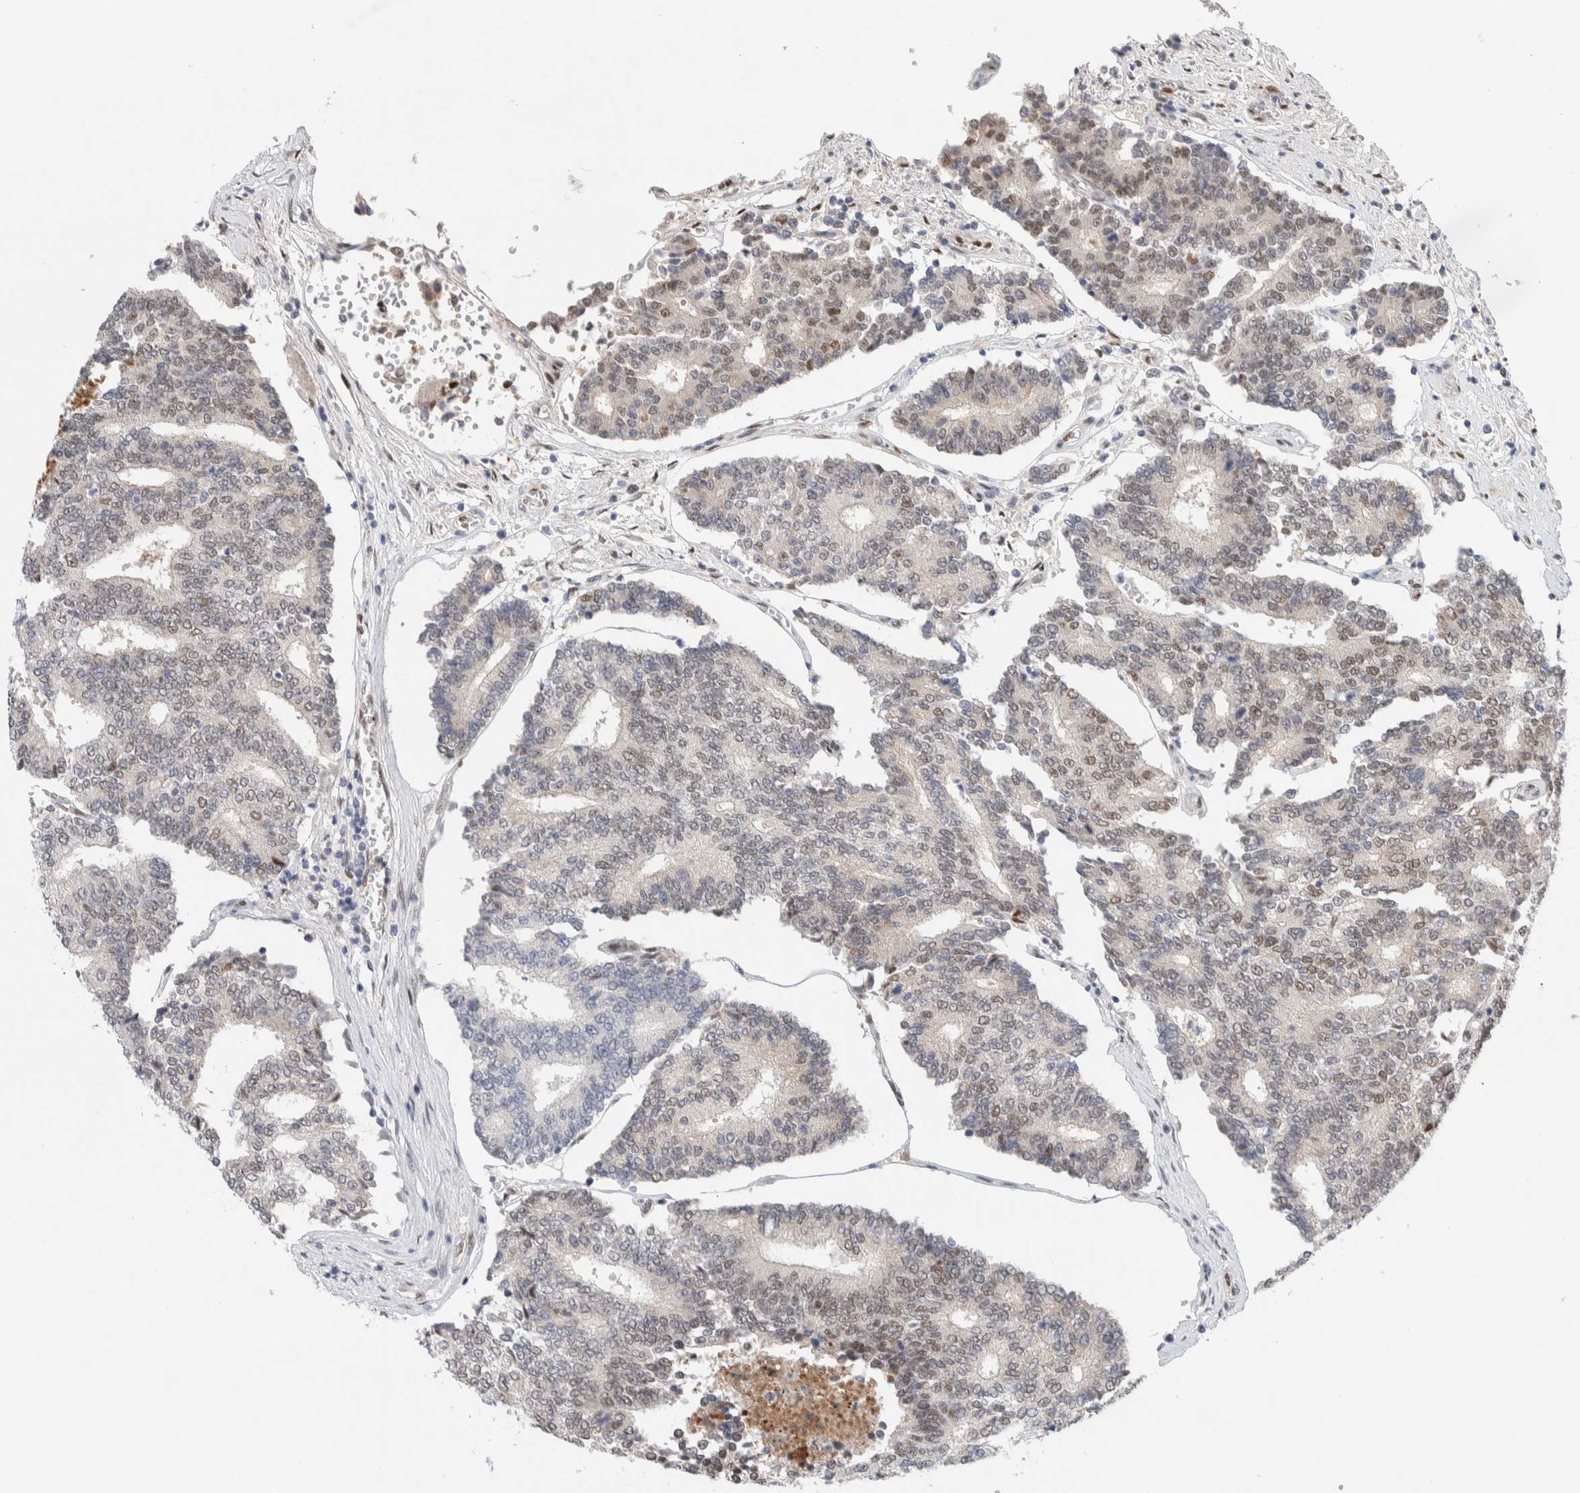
{"staining": {"intensity": "moderate", "quantity": "25%-75%", "location": "nuclear"}, "tissue": "prostate cancer", "cell_type": "Tumor cells", "image_type": "cancer", "snomed": [{"axis": "morphology", "description": "Normal tissue, NOS"}, {"axis": "morphology", "description": "Adenocarcinoma, High grade"}, {"axis": "topography", "description": "Prostate"}, {"axis": "topography", "description": "Seminal veicle"}], "caption": "Protein expression analysis of human prostate cancer reveals moderate nuclear staining in approximately 25%-75% of tumor cells.", "gene": "PRMT1", "patient": {"sex": "male", "age": 55}}